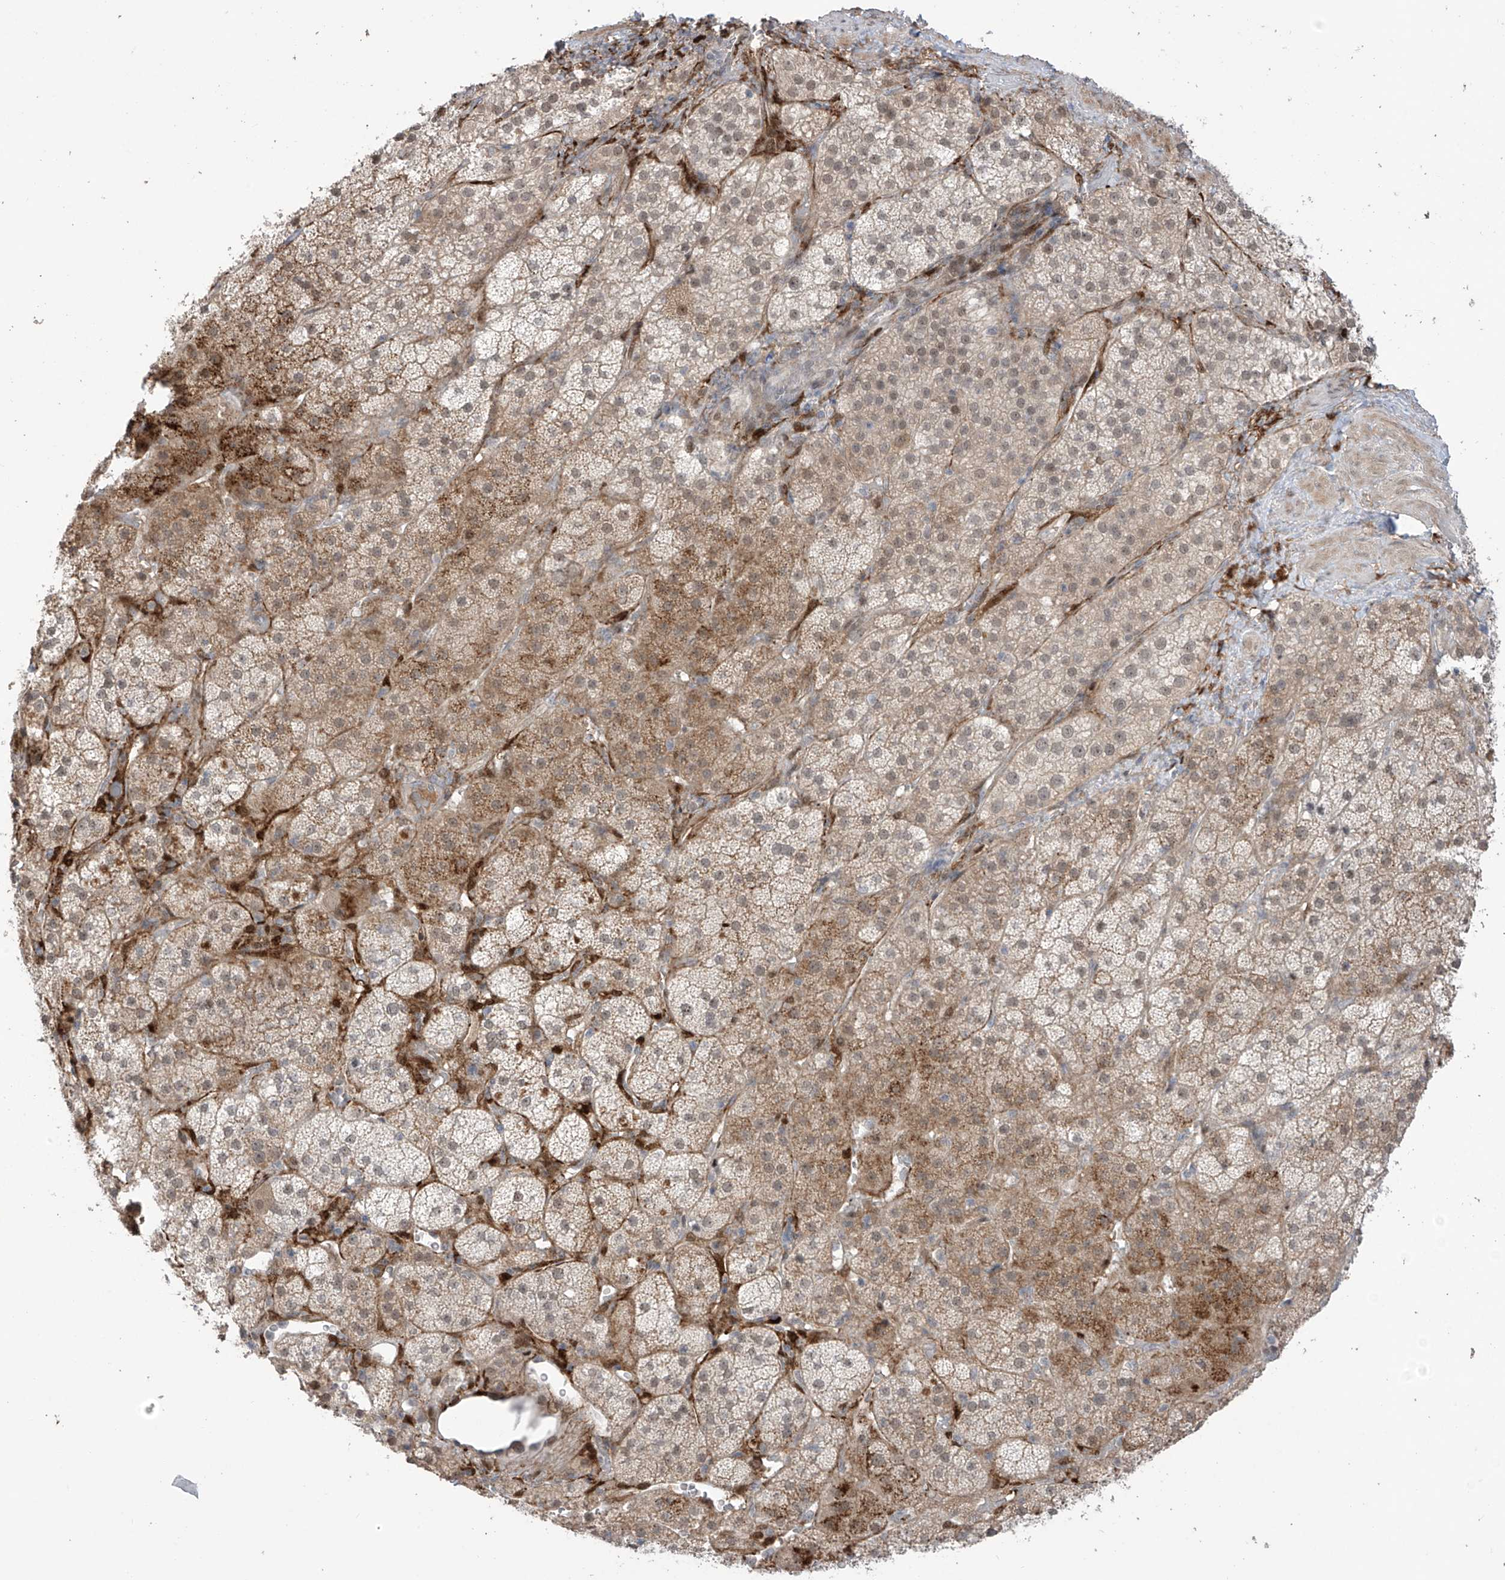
{"staining": {"intensity": "moderate", "quantity": "25%-75%", "location": "cytoplasmic/membranous,nuclear"}, "tissue": "adrenal gland", "cell_type": "Glandular cells", "image_type": "normal", "snomed": [{"axis": "morphology", "description": "Normal tissue, NOS"}, {"axis": "topography", "description": "Adrenal gland"}], "caption": "Protein staining demonstrates moderate cytoplasmic/membranous,nuclear positivity in approximately 25%-75% of glandular cells in unremarkable adrenal gland.", "gene": "OGT", "patient": {"sex": "male", "age": 57}}